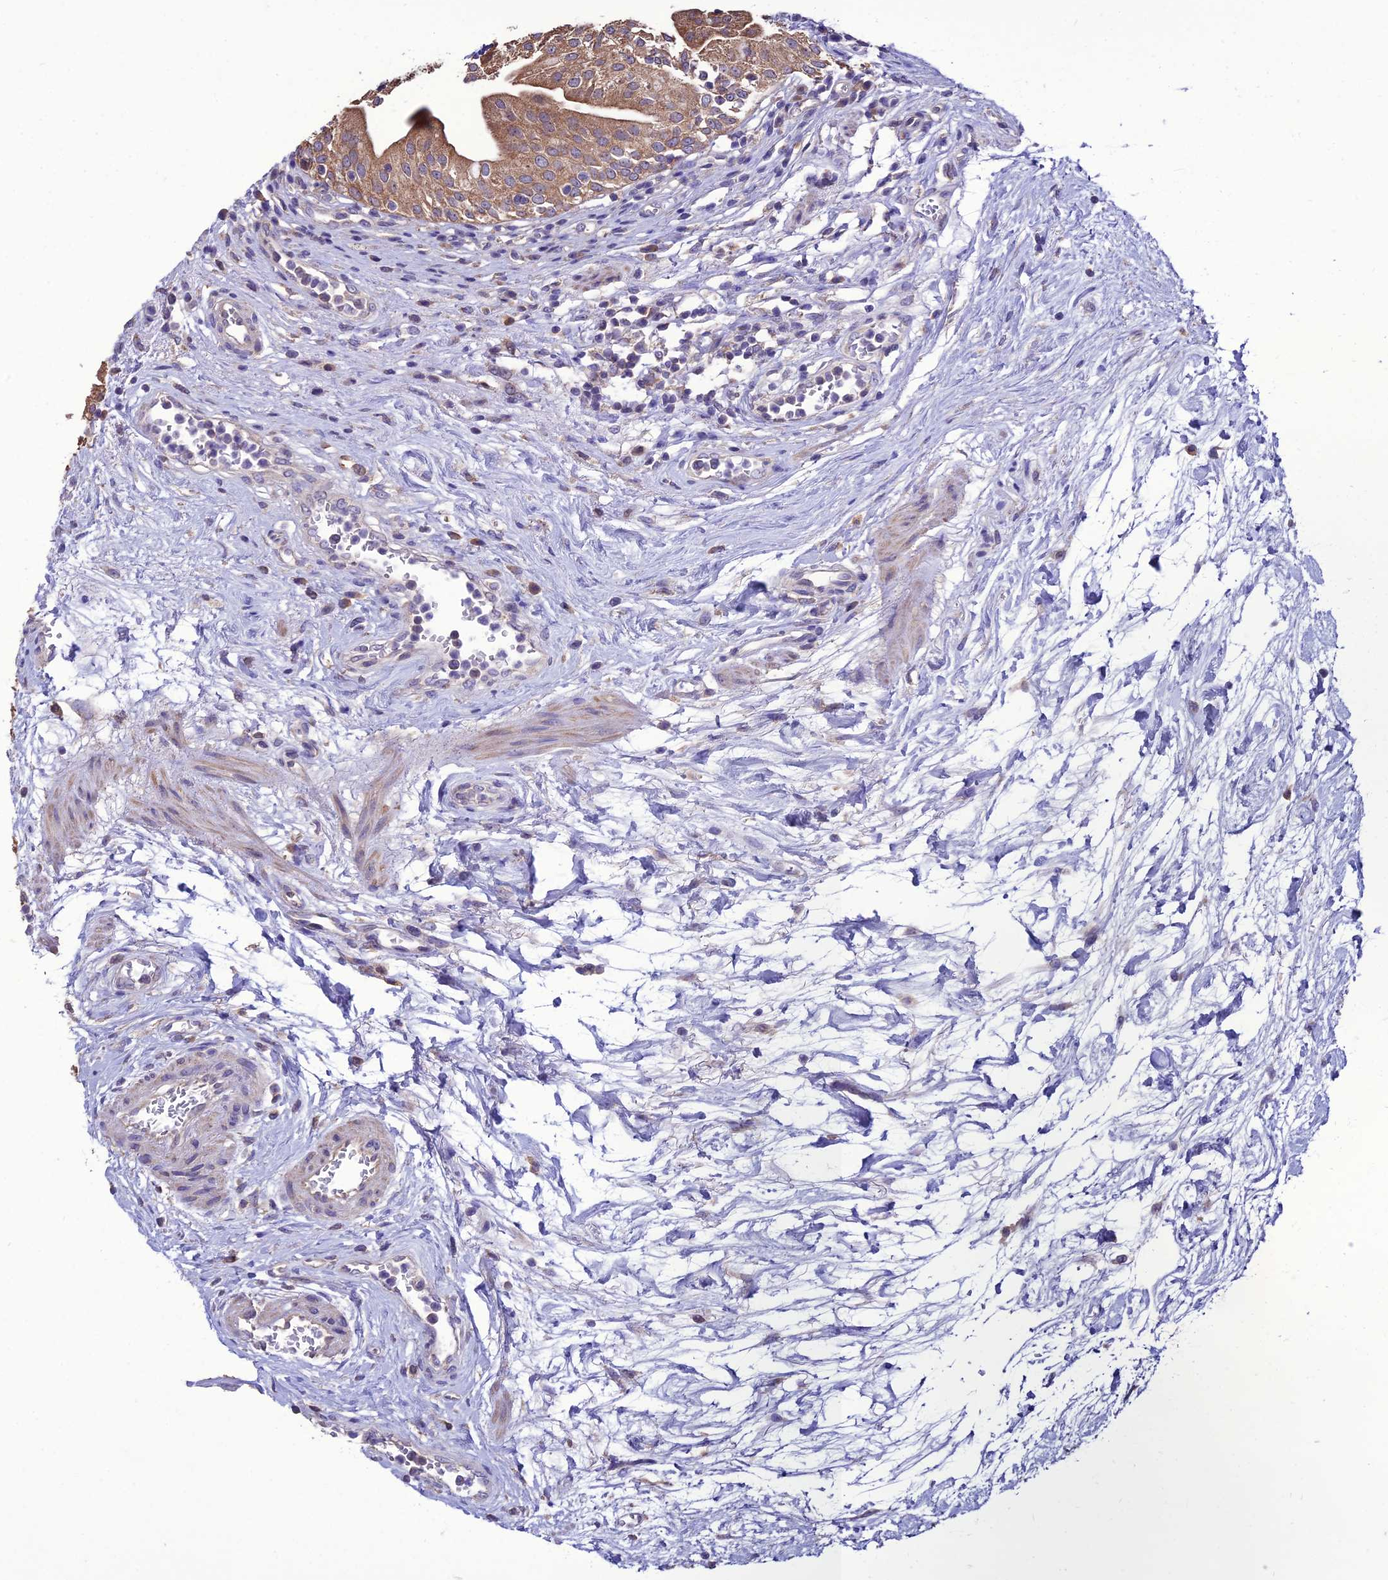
{"staining": {"intensity": "moderate", "quantity": "25%-75%", "location": "cytoplasmic/membranous"}, "tissue": "urinary bladder", "cell_type": "Urothelial cells", "image_type": "normal", "snomed": [{"axis": "morphology", "description": "Normal tissue, NOS"}, {"axis": "morphology", "description": "Inflammation, NOS"}, {"axis": "topography", "description": "Urinary bladder"}], "caption": "Immunohistochemical staining of unremarkable human urinary bladder demonstrates moderate cytoplasmic/membranous protein expression in about 25%-75% of urothelial cells.", "gene": "HOGA1", "patient": {"sex": "male", "age": 63}}